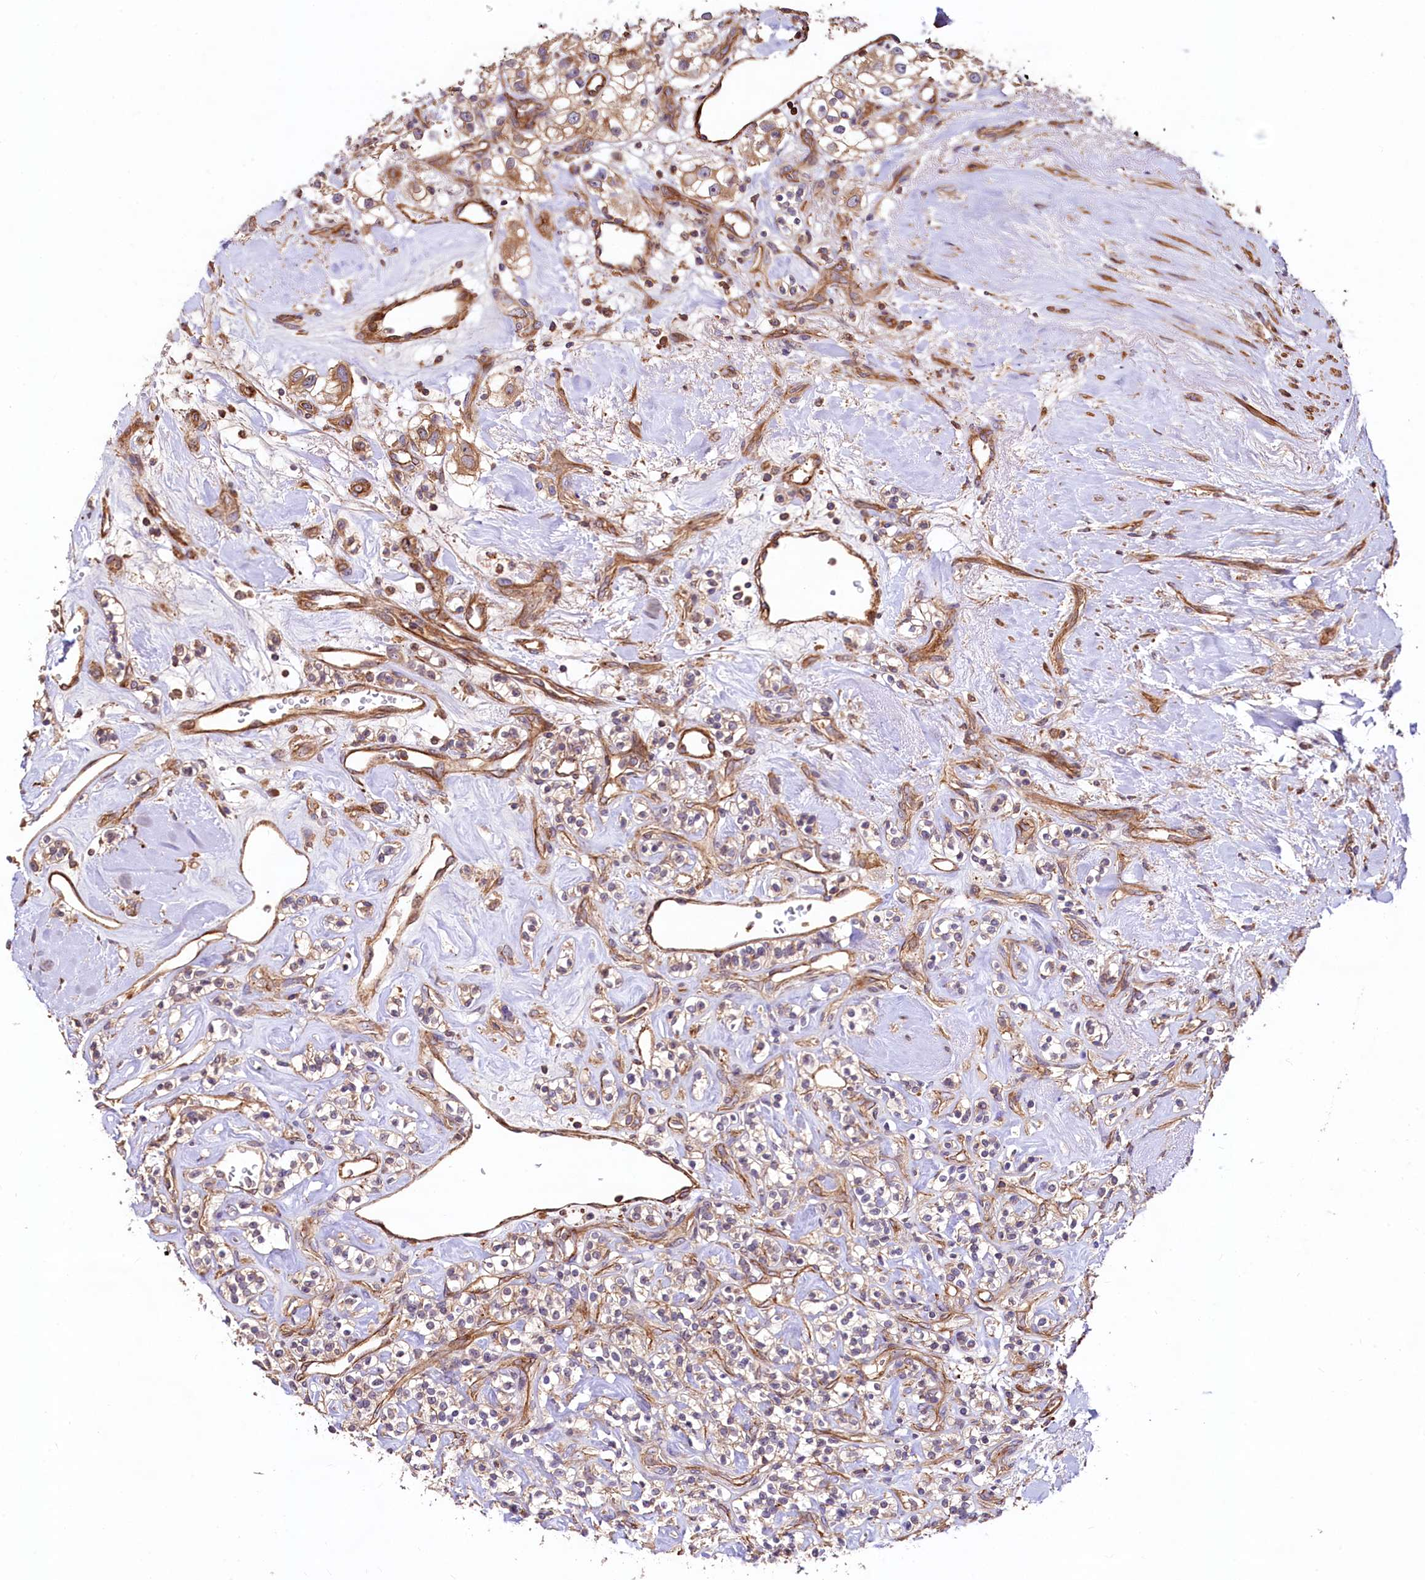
{"staining": {"intensity": "moderate", "quantity": ">75%", "location": "cytoplasmic/membranous"}, "tissue": "renal cancer", "cell_type": "Tumor cells", "image_type": "cancer", "snomed": [{"axis": "morphology", "description": "Adenocarcinoma, NOS"}, {"axis": "topography", "description": "Kidney"}], "caption": "A micrograph of human renal cancer (adenocarcinoma) stained for a protein demonstrates moderate cytoplasmic/membranous brown staining in tumor cells. The protein is shown in brown color, while the nuclei are stained blue.", "gene": "KLHDC4", "patient": {"sex": "male", "age": 77}}